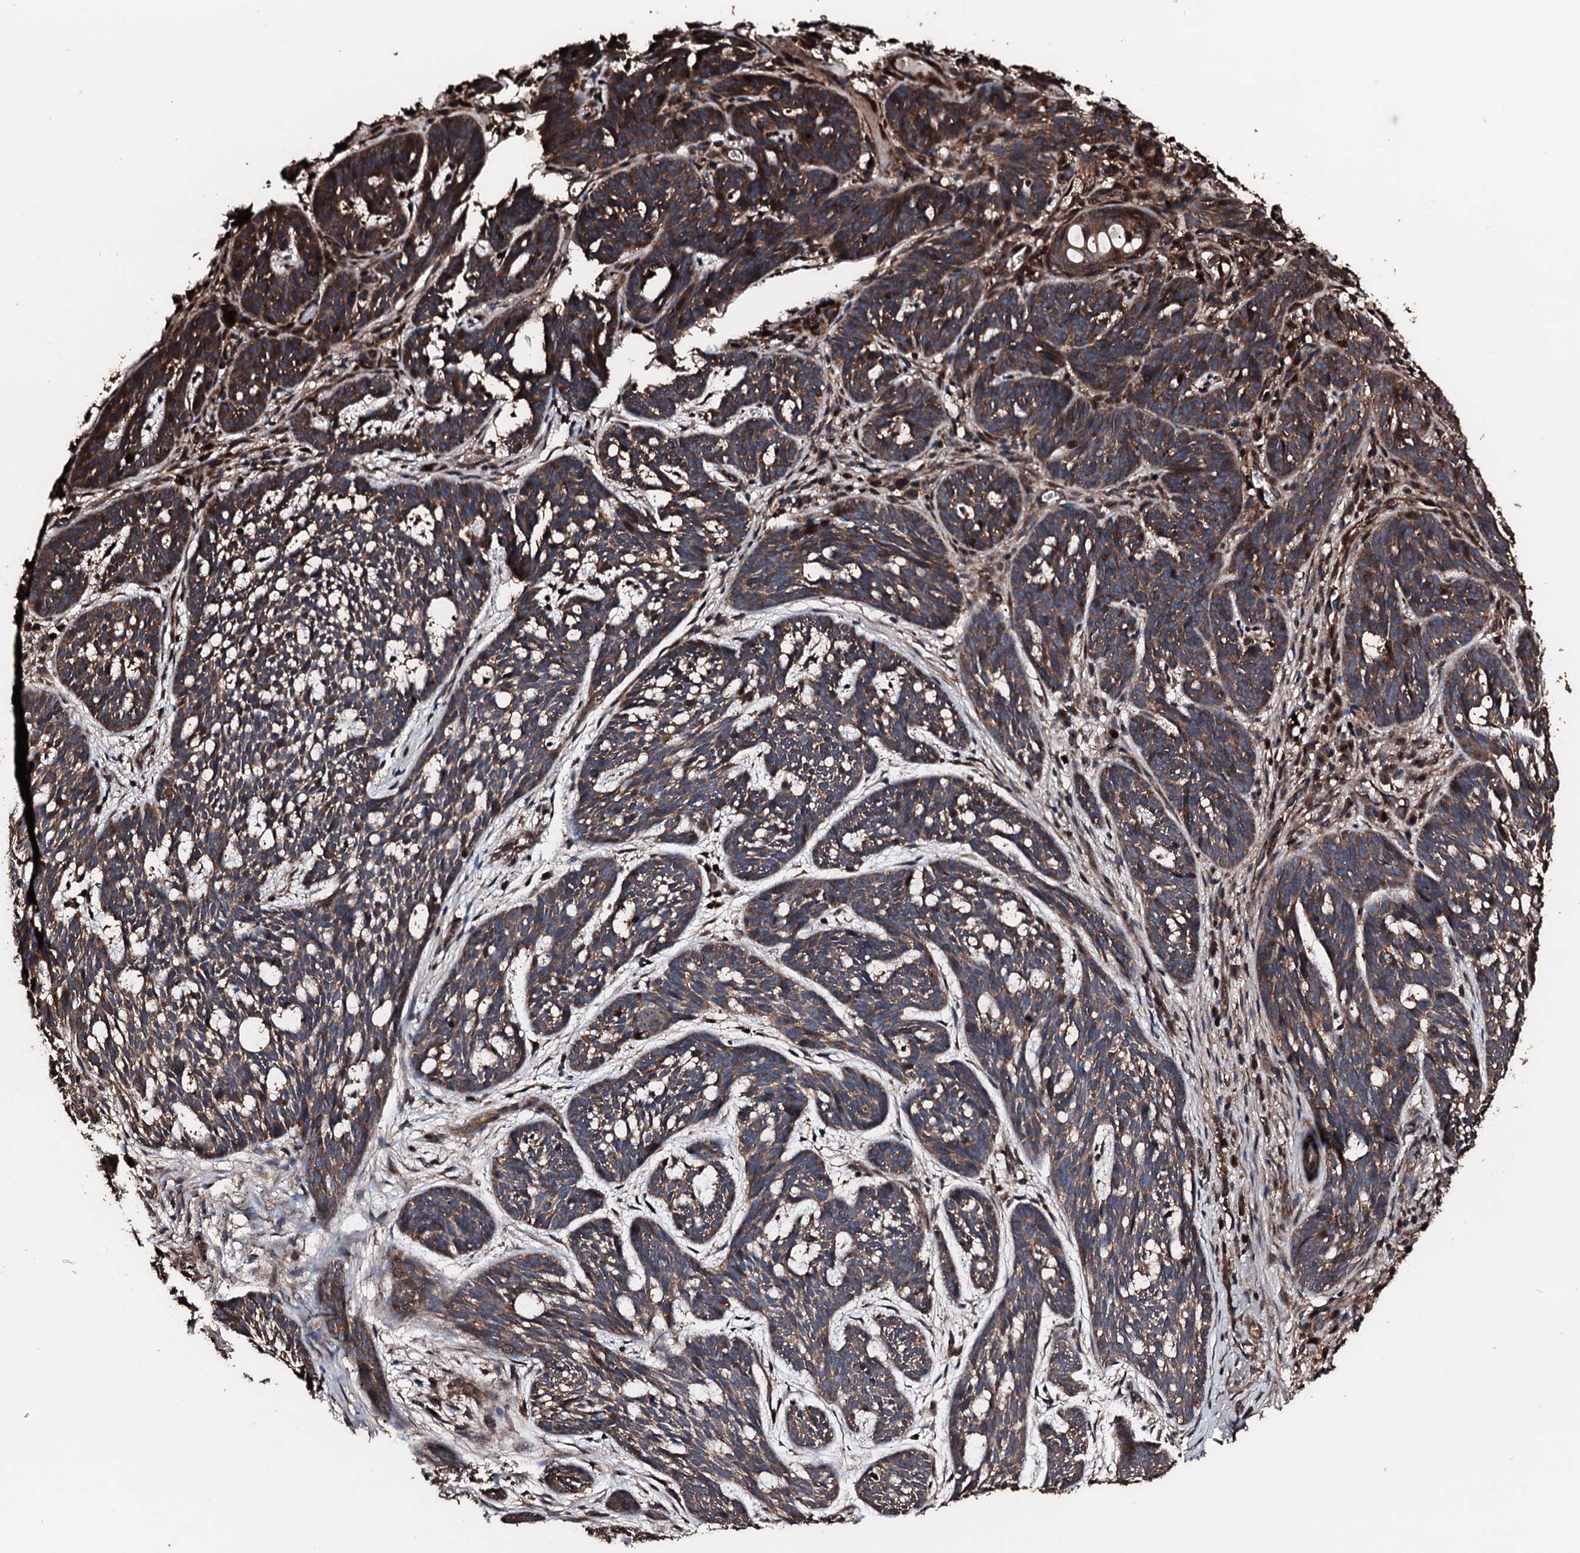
{"staining": {"intensity": "moderate", "quantity": ">75%", "location": "cytoplasmic/membranous"}, "tissue": "skin cancer", "cell_type": "Tumor cells", "image_type": "cancer", "snomed": [{"axis": "morphology", "description": "Basal cell carcinoma"}, {"axis": "topography", "description": "Skin"}], "caption": "Immunohistochemical staining of skin cancer (basal cell carcinoma) reveals moderate cytoplasmic/membranous protein positivity in approximately >75% of tumor cells. The staining was performed using DAB (3,3'-diaminobenzidine), with brown indicating positive protein expression. Nuclei are stained blue with hematoxylin.", "gene": "KIF18A", "patient": {"sex": "male", "age": 71}}